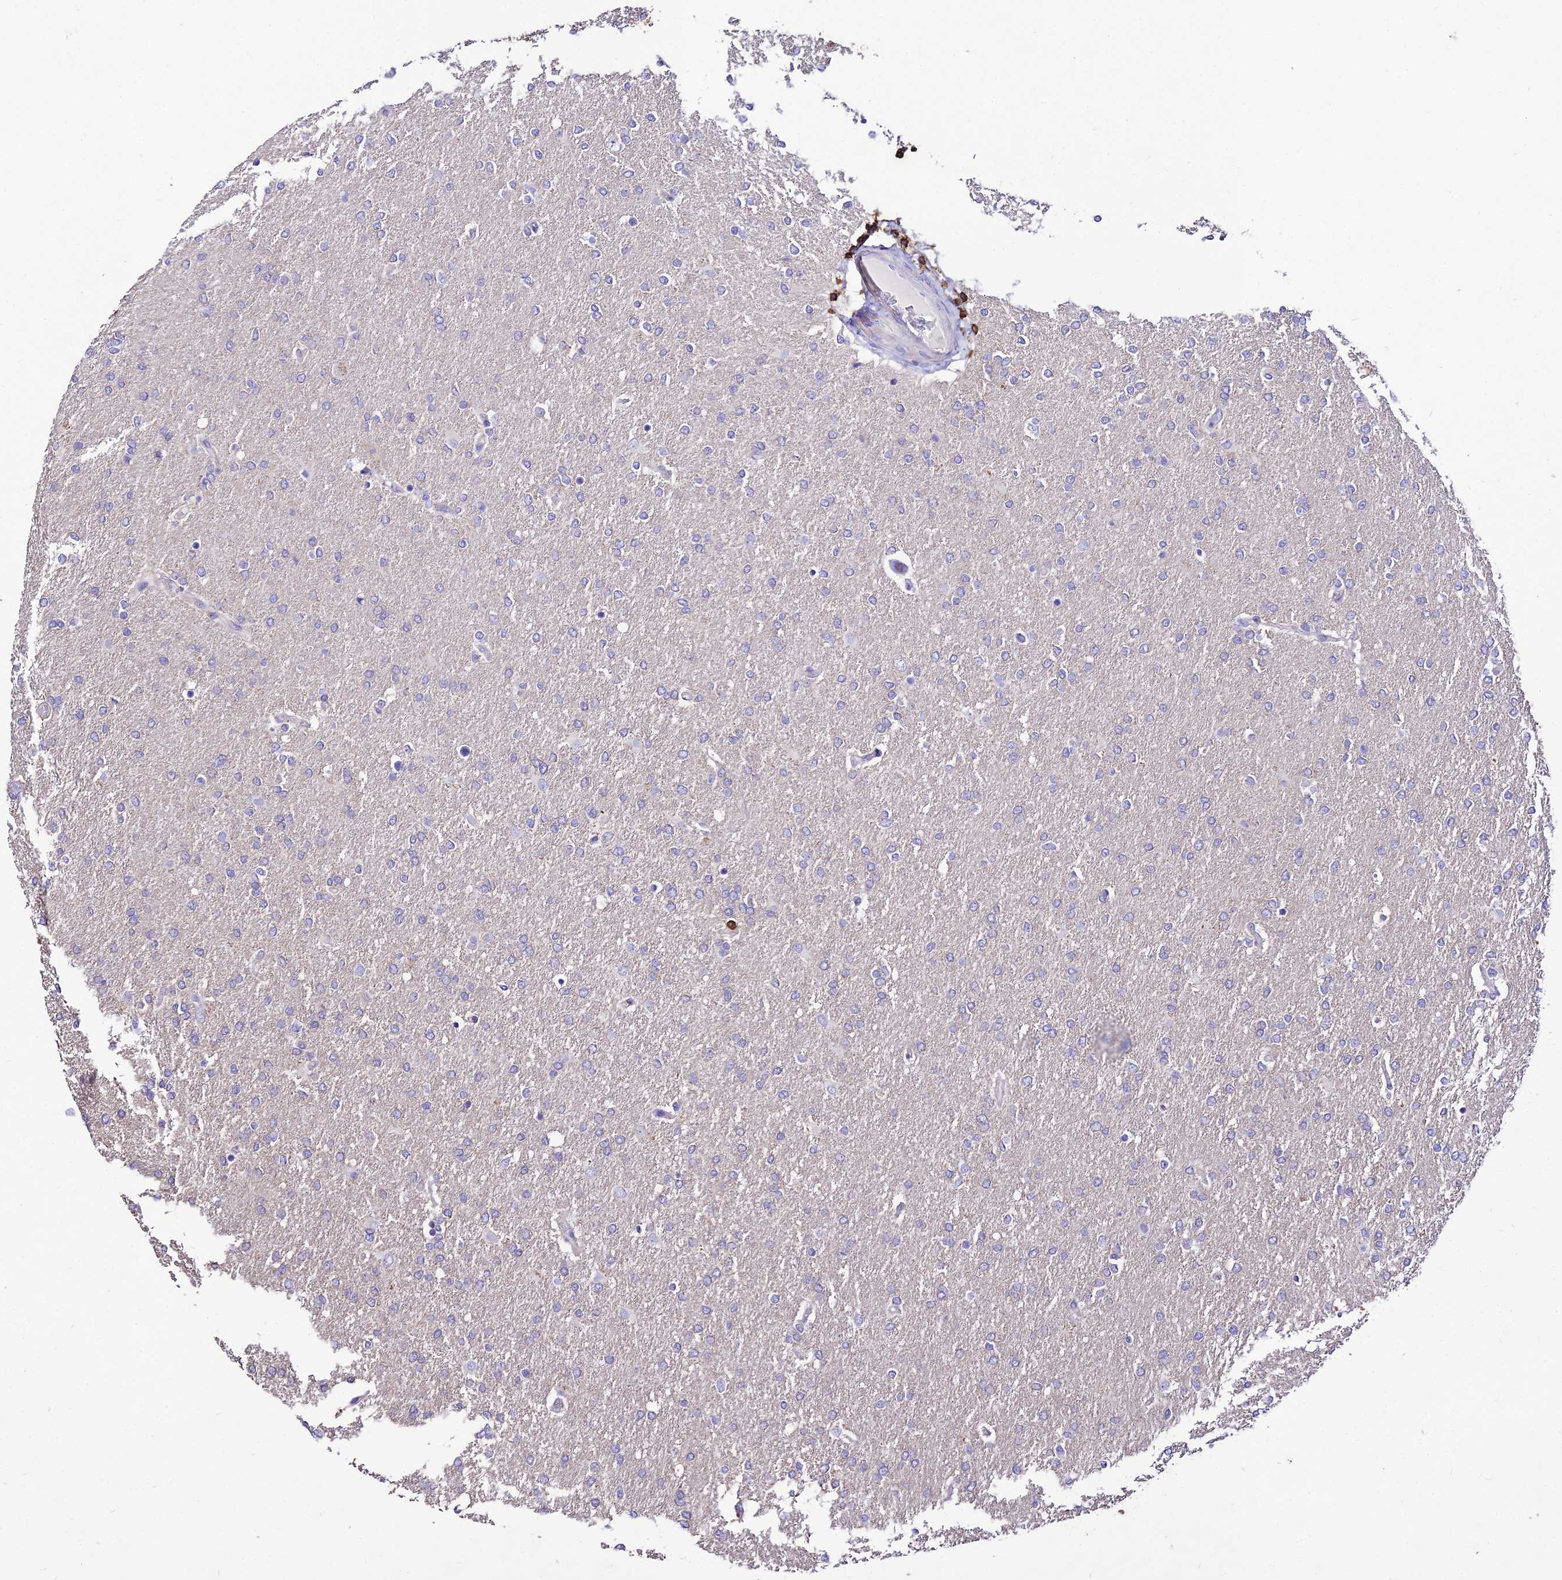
{"staining": {"intensity": "negative", "quantity": "none", "location": "none"}, "tissue": "glioma", "cell_type": "Tumor cells", "image_type": "cancer", "snomed": [{"axis": "morphology", "description": "Glioma, malignant, High grade"}, {"axis": "topography", "description": "Brain"}], "caption": "High magnification brightfield microscopy of glioma stained with DAB (brown) and counterstained with hematoxylin (blue): tumor cells show no significant expression.", "gene": "PTPRCAP", "patient": {"sex": "male", "age": 72}}